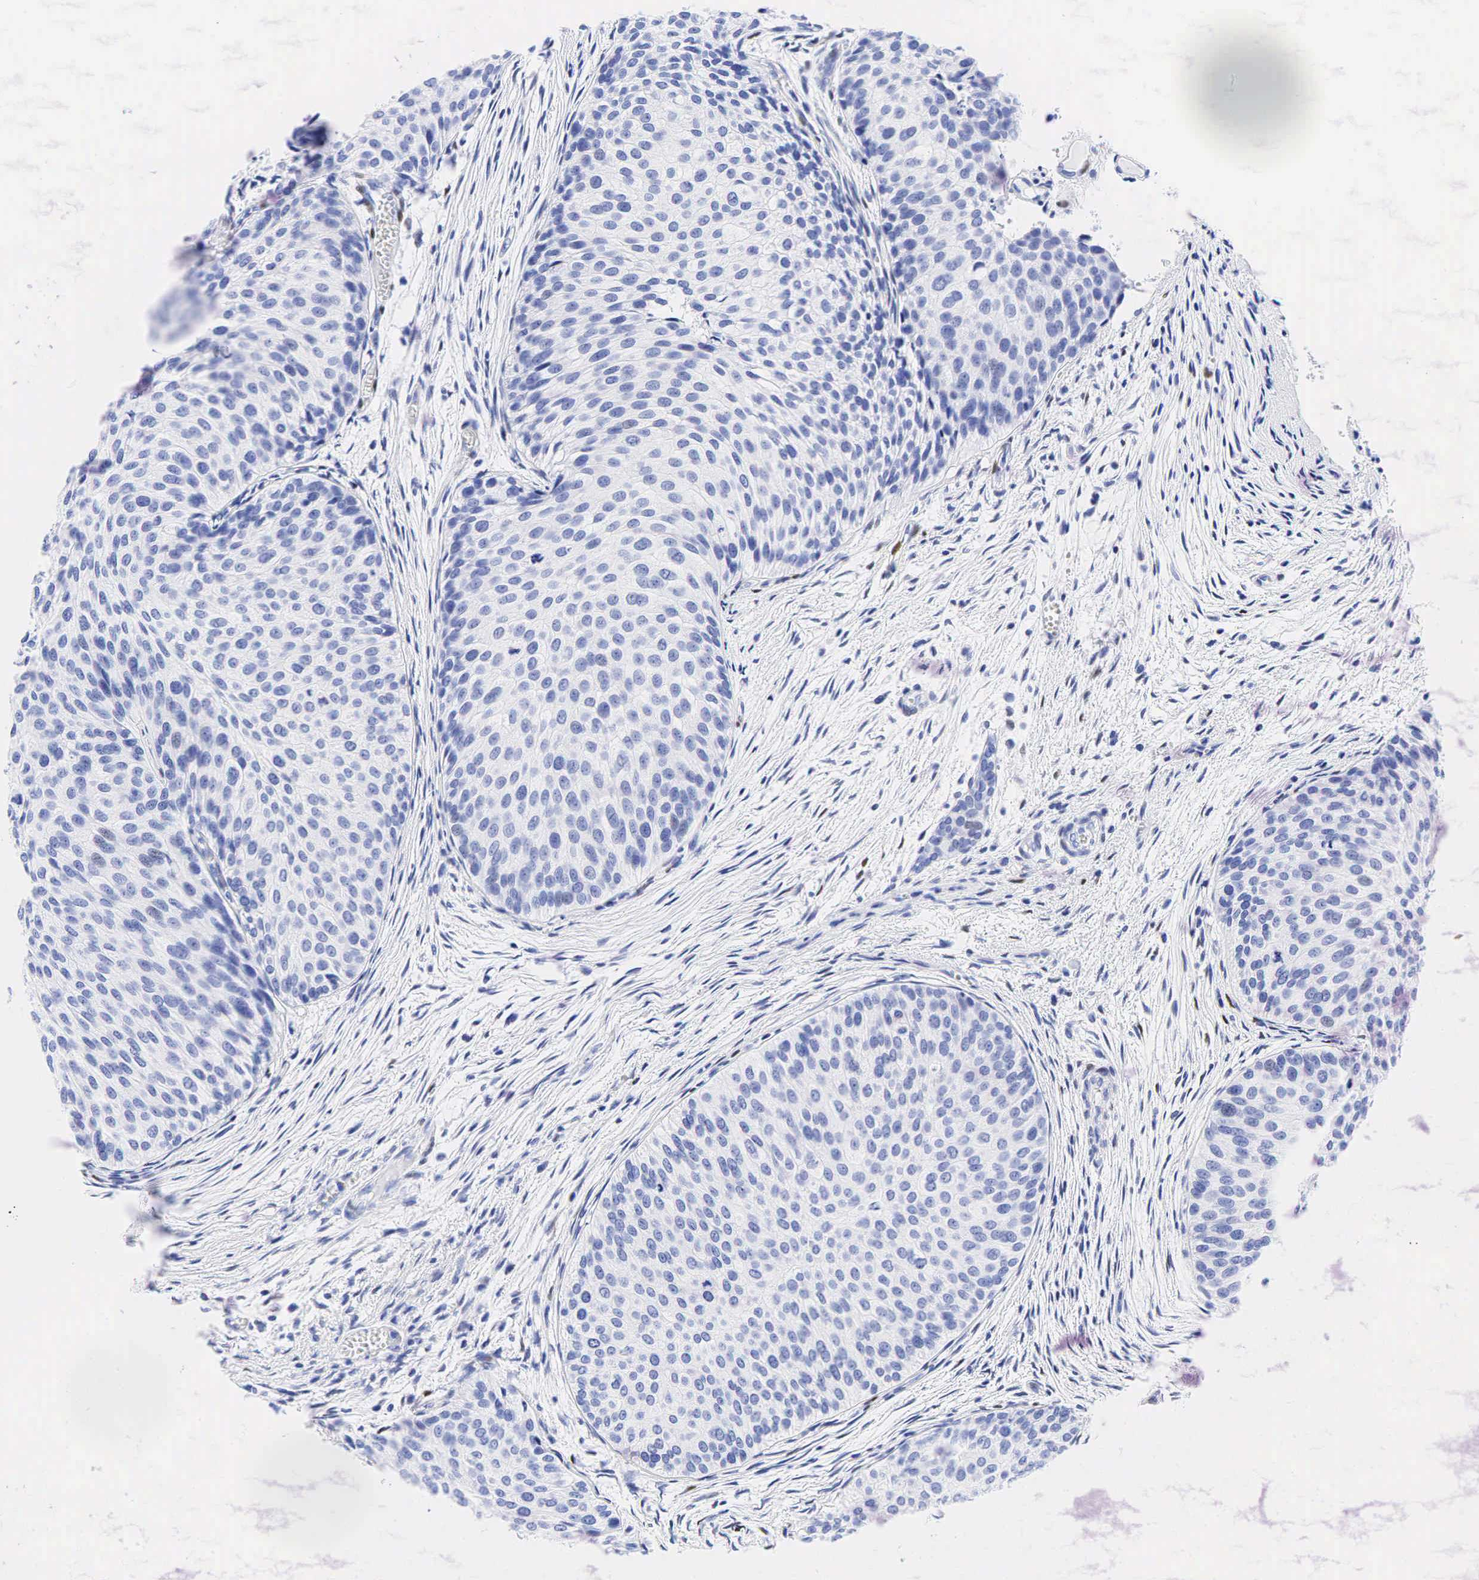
{"staining": {"intensity": "negative", "quantity": "none", "location": "none"}, "tissue": "urothelial cancer", "cell_type": "Tumor cells", "image_type": "cancer", "snomed": [{"axis": "morphology", "description": "Urothelial carcinoma, Low grade"}, {"axis": "topography", "description": "Urinary bladder"}], "caption": "Immunohistochemistry micrograph of neoplastic tissue: low-grade urothelial carcinoma stained with DAB (3,3'-diaminobenzidine) displays no significant protein positivity in tumor cells. (Immunohistochemistry, brightfield microscopy, high magnification).", "gene": "ESR1", "patient": {"sex": "male", "age": 84}}